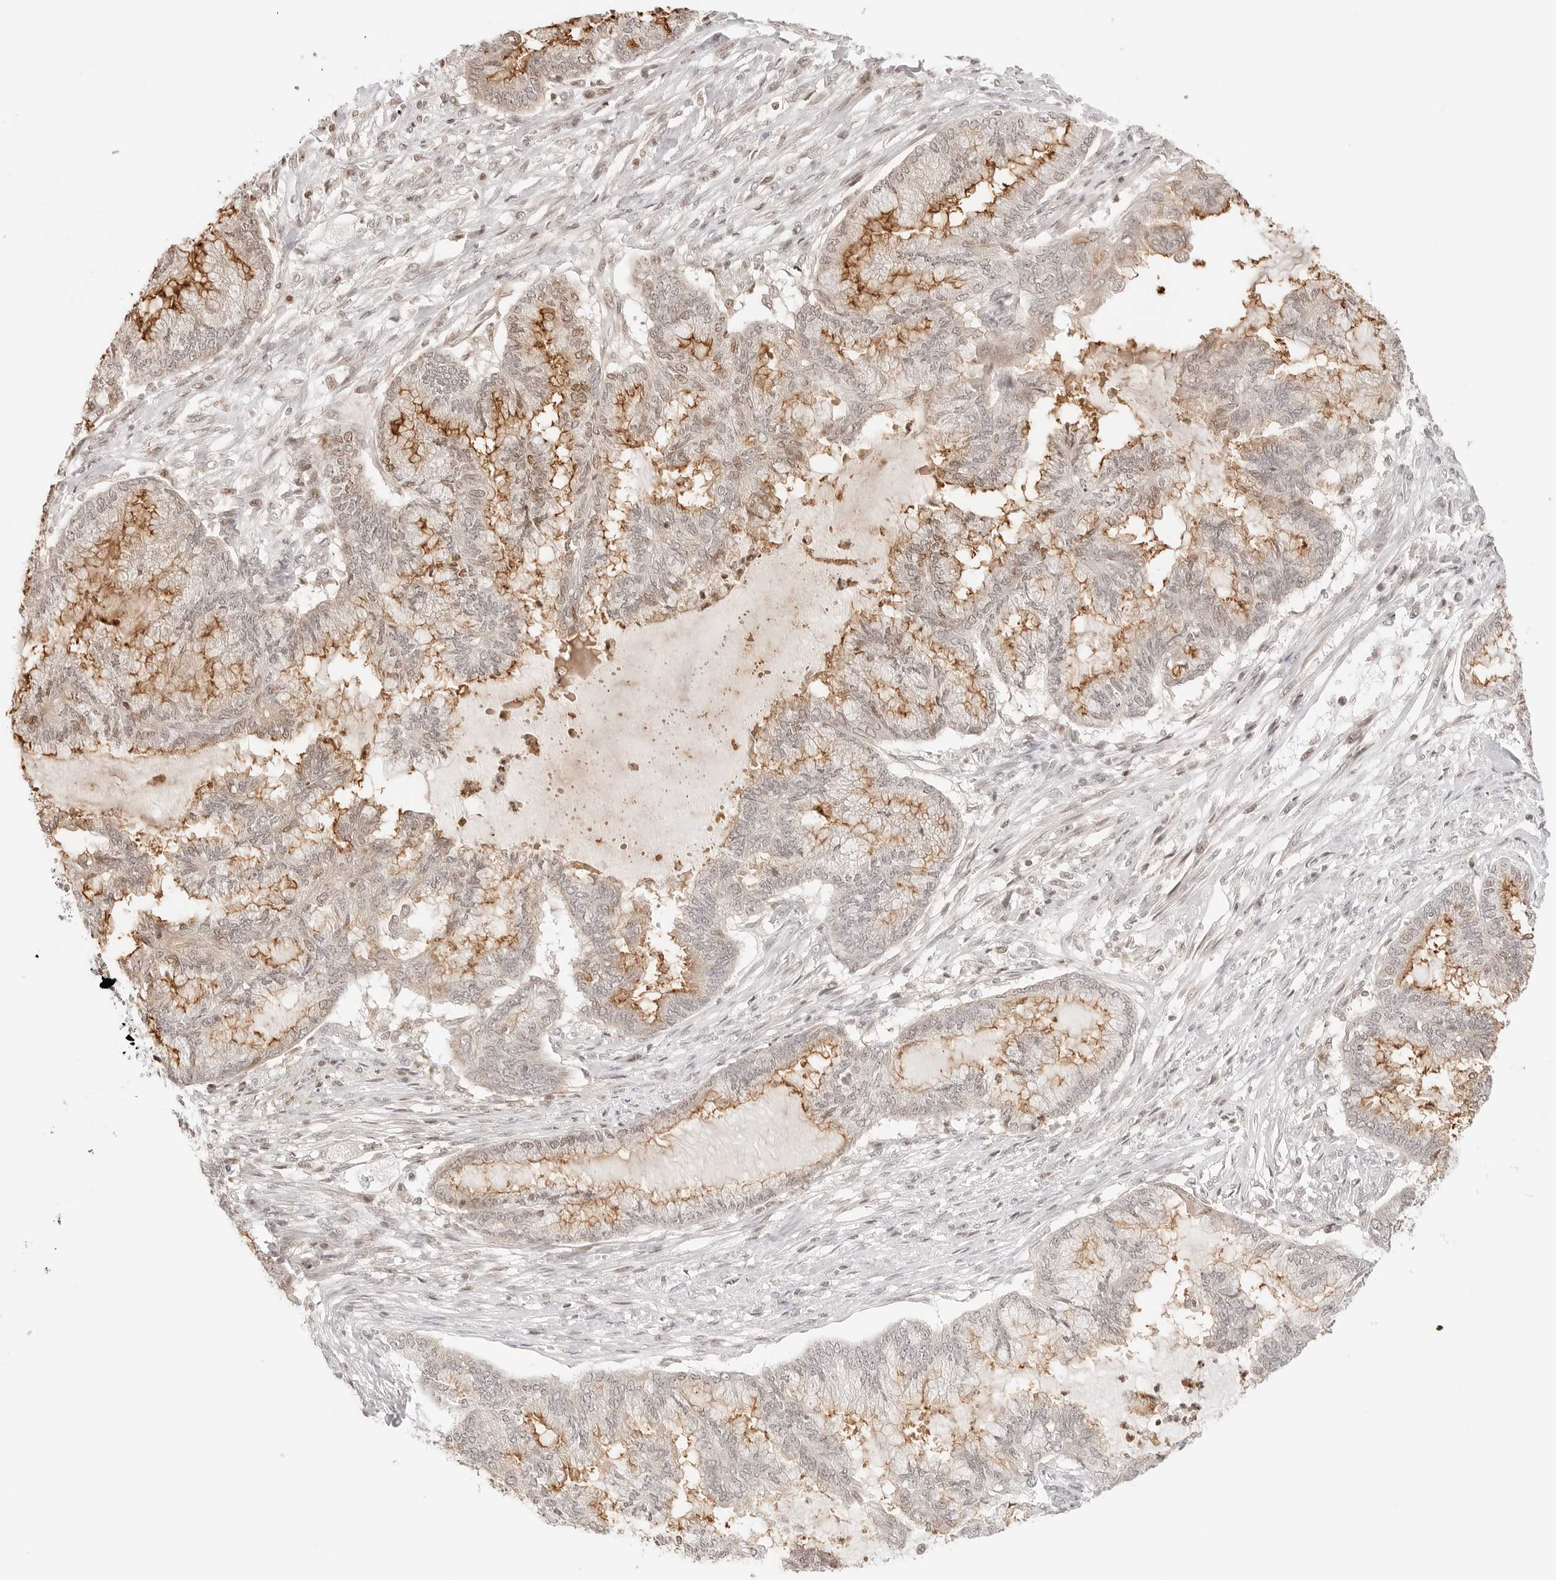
{"staining": {"intensity": "moderate", "quantity": ">75%", "location": "cytoplasmic/membranous"}, "tissue": "endometrial cancer", "cell_type": "Tumor cells", "image_type": "cancer", "snomed": [{"axis": "morphology", "description": "Adenocarcinoma, NOS"}, {"axis": "topography", "description": "Endometrium"}], "caption": "The micrograph reveals staining of adenocarcinoma (endometrial), revealing moderate cytoplasmic/membranous protein positivity (brown color) within tumor cells. (DAB IHC, brown staining for protein, blue staining for nuclei).", "gene": "RPS6KL1", "patient": {"sex": "female", "age": 86}}